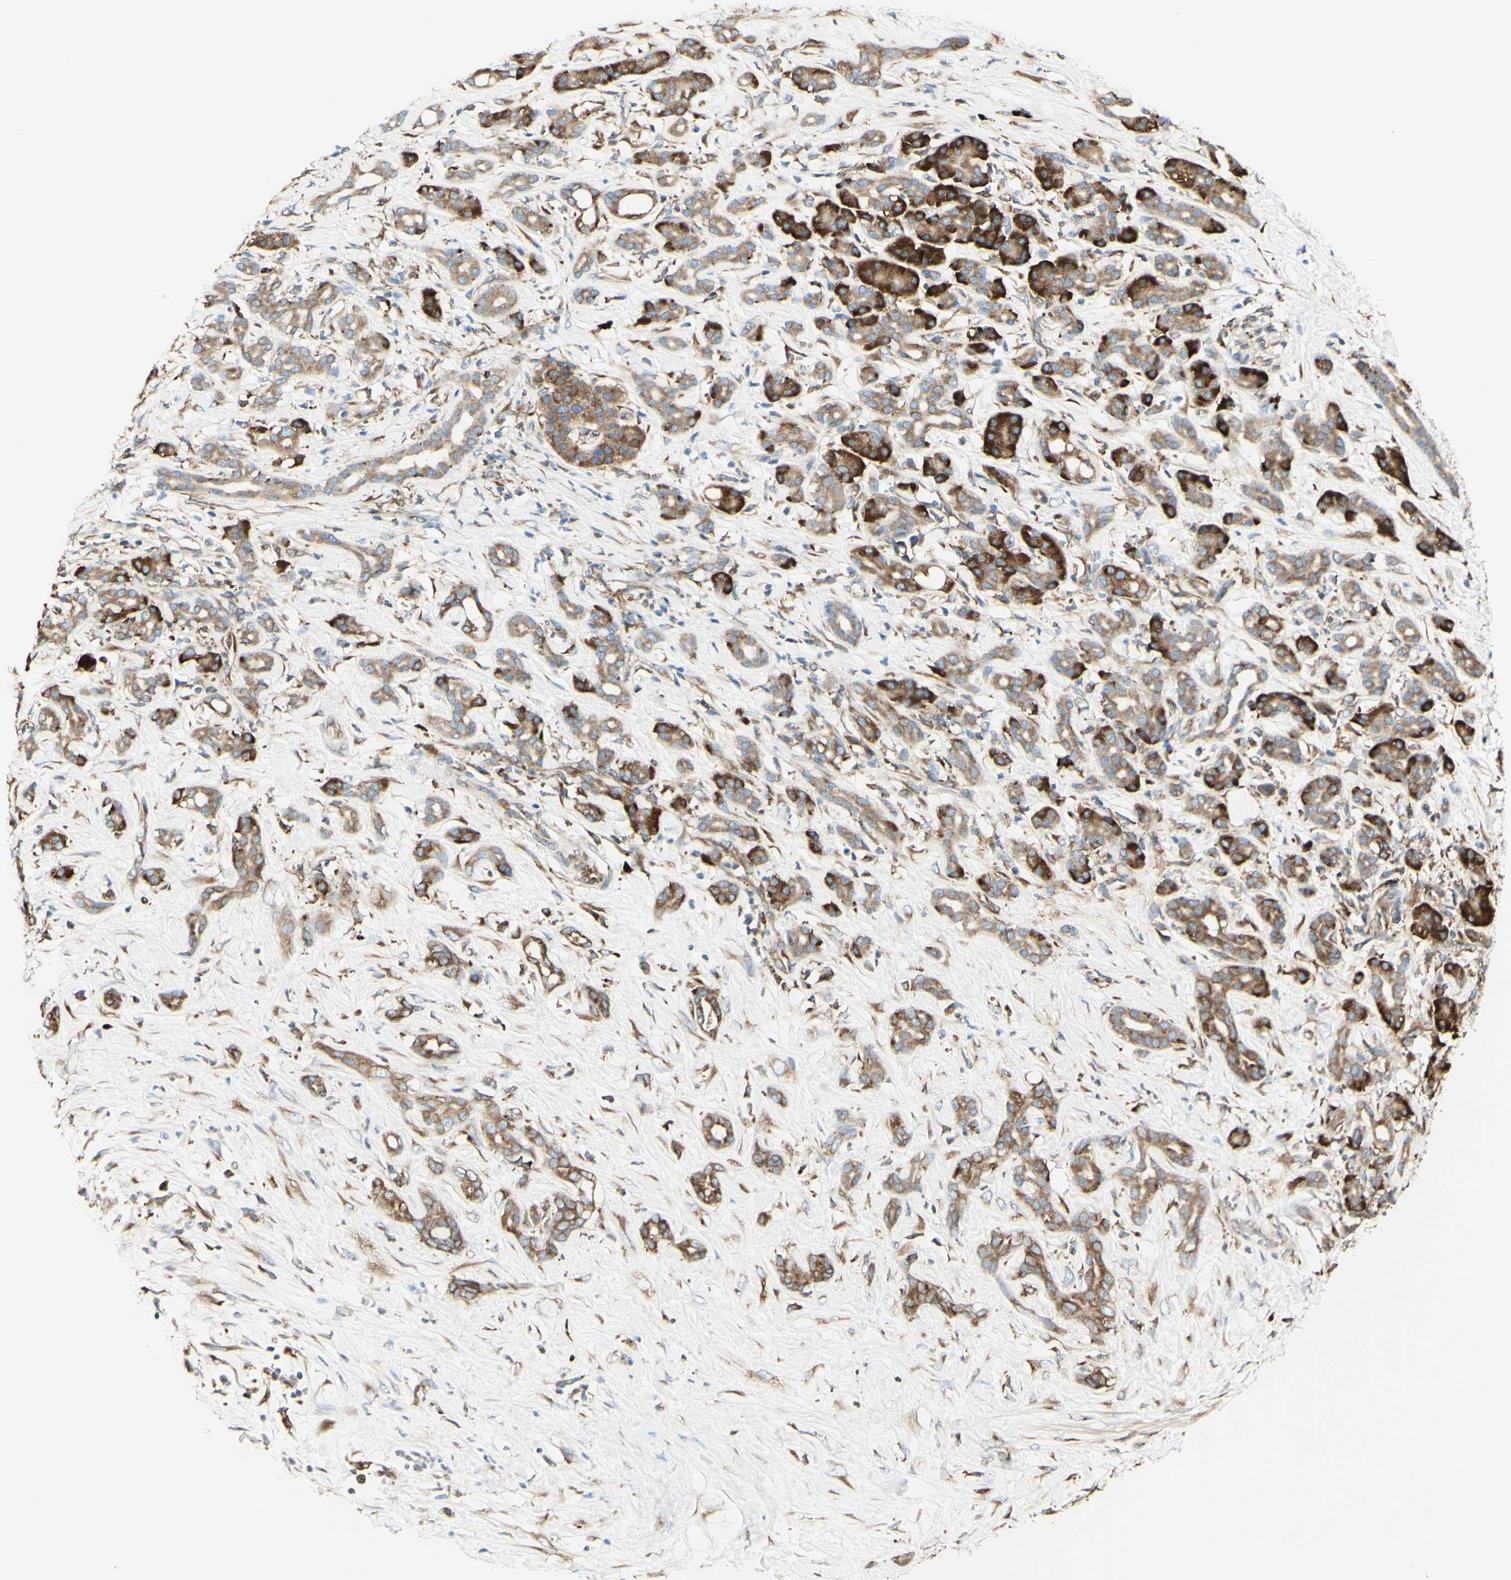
{"staining": {"intensity": "moderate", "quantity": ">75%", "location": "cytoplasmic/membranous"}, "tissue": "pancreatic cancer", "cell_type": "Tumor cells", "image_type": "cancer", "snomed": [{"axis": "morphology", "description": "Adenocarcinoma, NOS"}, {"axis": "topography", "description": "Pancreas"}], "caption": "The histopathology image exhibits a brown stain indicating the presence of a protein in the cytoplasmic/membranous of tumor cells in pancreatic cancer (adenocarcinoma).", "gene": "DNAJB11", "patient": {"sex": "male", "age": 41}}